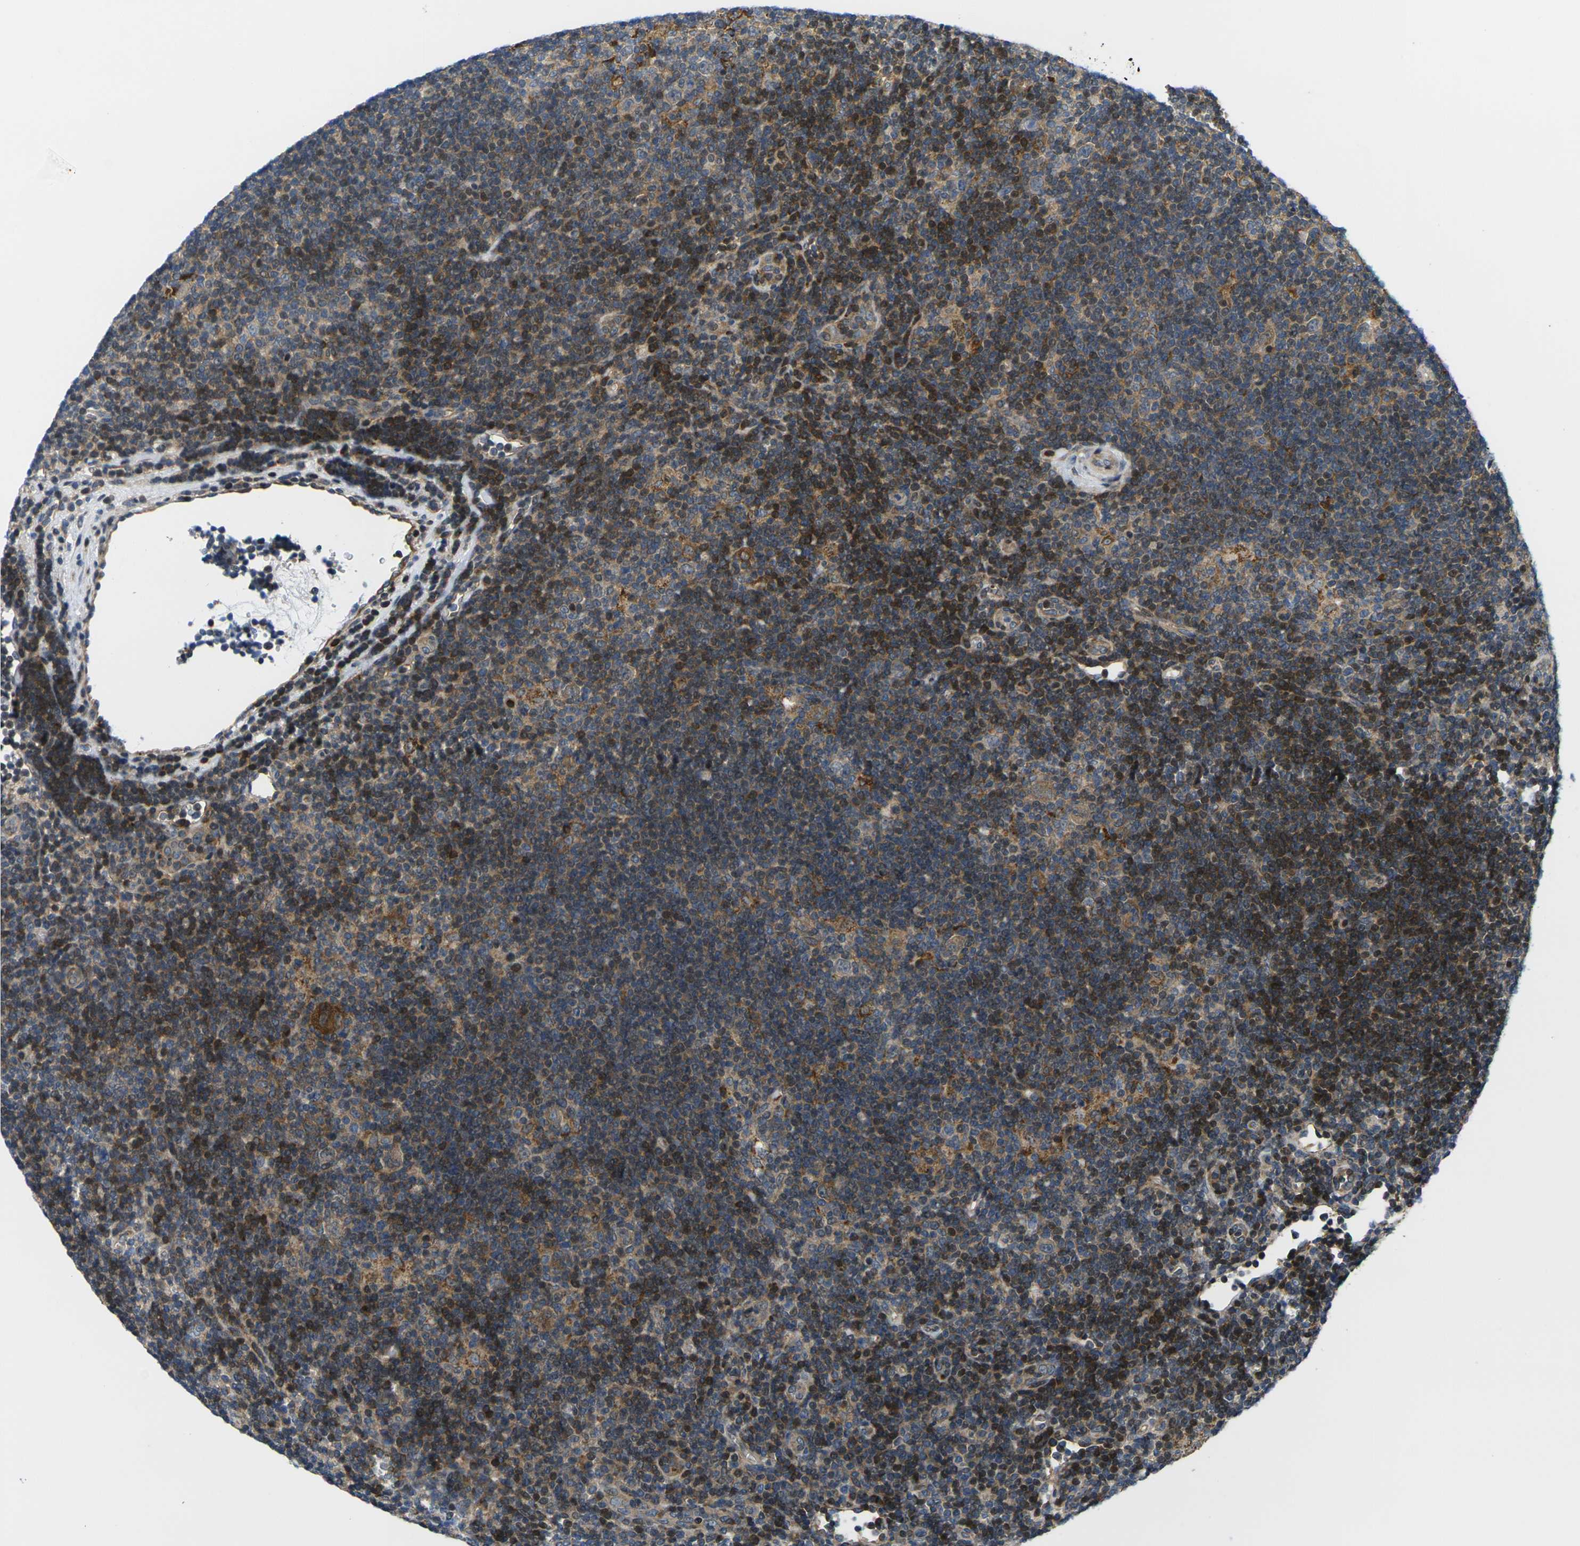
{"staining": {"intensity": "weak", "quantity": "25%-75%", "location": "cytoplasmic/membranous"}, "tissue": "lymphoma", "cell_type": "Tumor cells", "image_type": "cancer", "snomed": [{"axis": "morphology", "description": "Hodgkin's disease, NOS"}, {"axis": "topography", "description": "Lymph node"}], "caption": "Protein staining of Hodgkin's disease tissue demonstrates weak cytoplasmic/membranous positivity in approximately 25%-75% of tumor cells.", "gene": "ROBO2", "patient": {"sex": "female", "age": 57}}